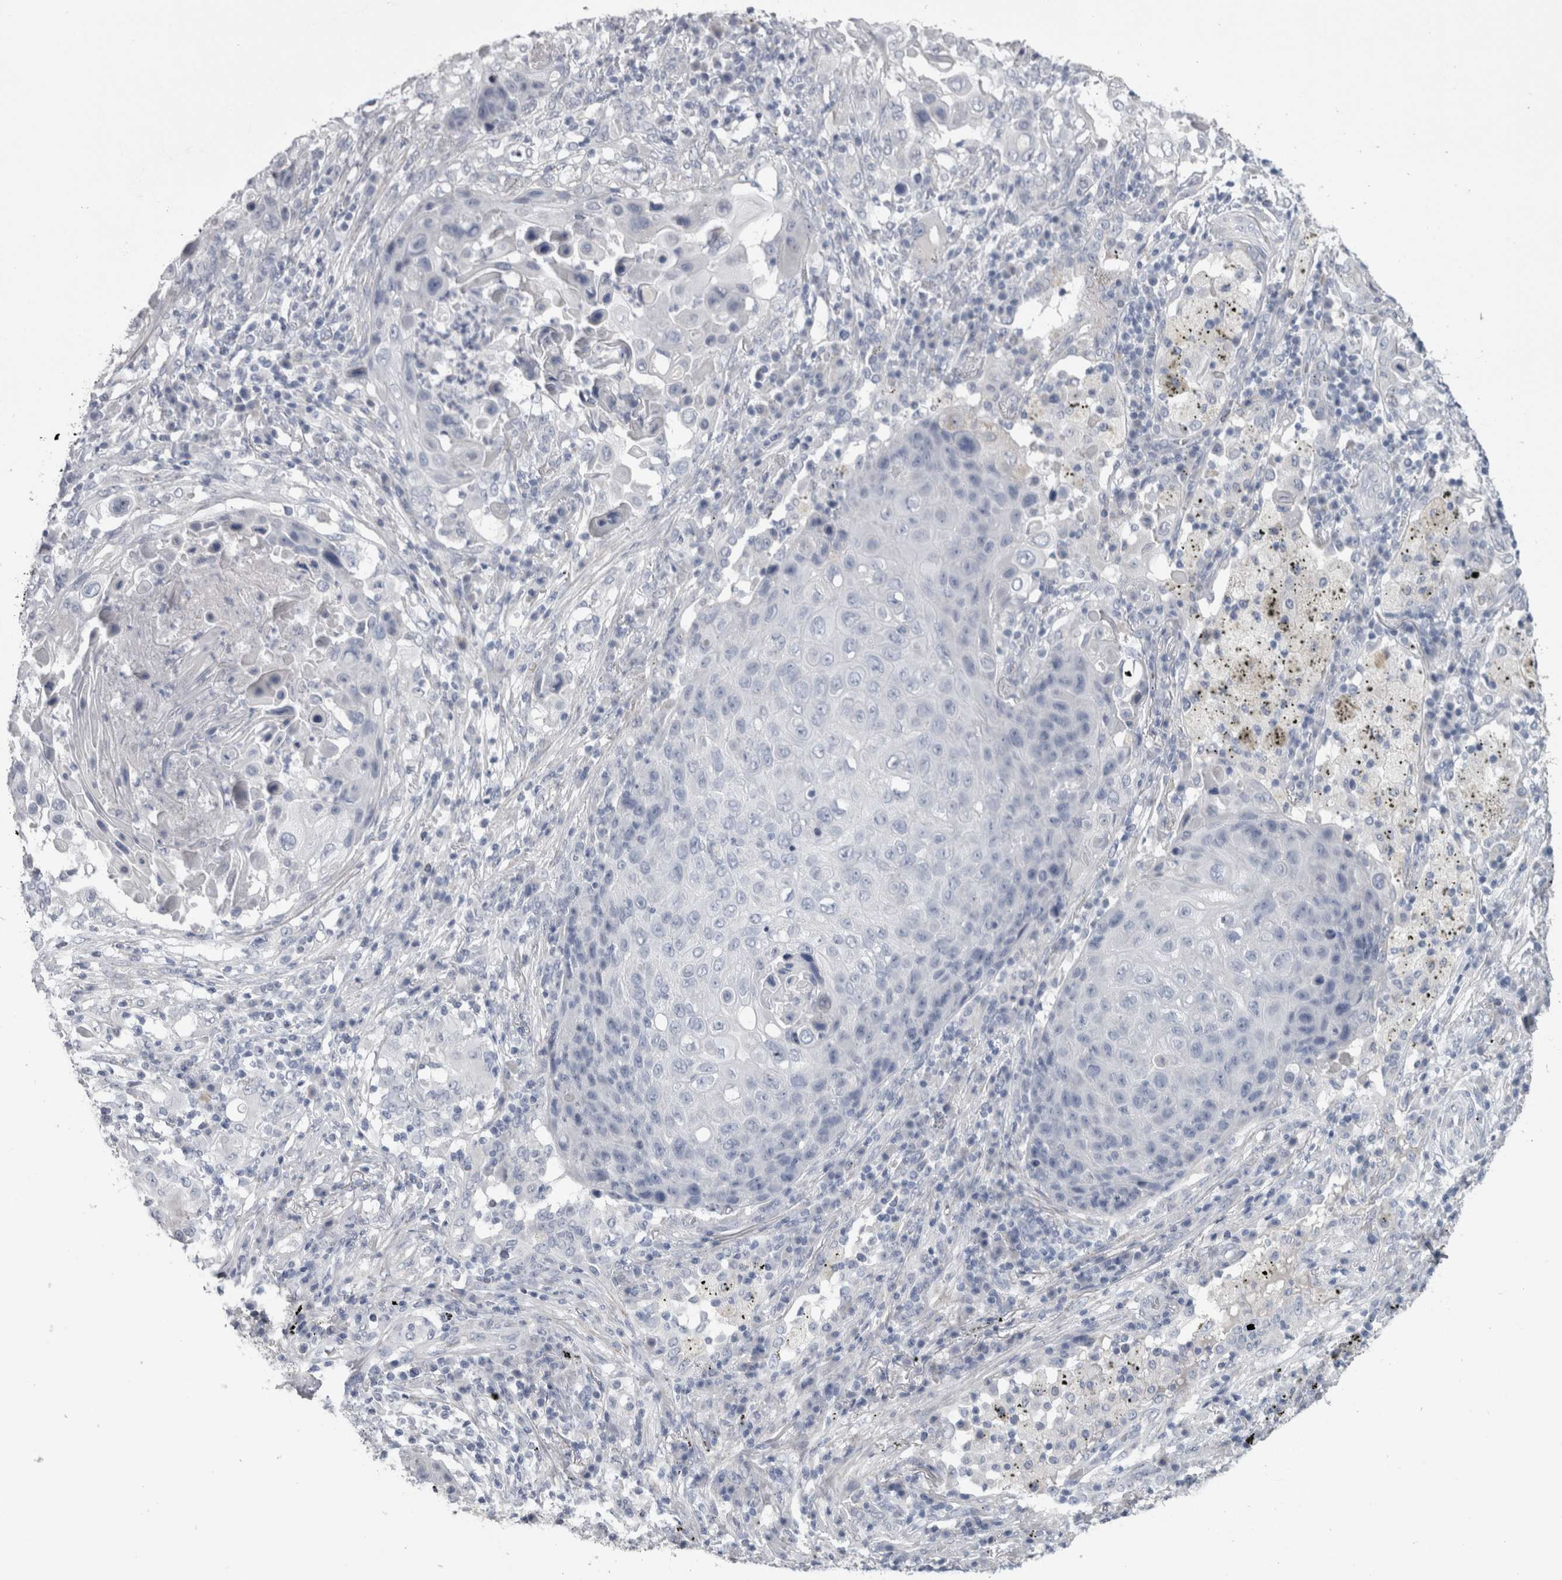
{"staining": {"intensity": "negative", "quantity": "none", "location": "none"}, "tissue": "lung cancer", "cell_type": "Tumor cells", "image_type": "cancer", "snomed": [{"axis": "morphology", "description": "Squamous cell carcinoma, NOS"}, {"axis": "topography", "description": "Lung"}], "caption": "DAB (3,3'-diaminobenzidine) immunohistochemical staining of human lung cancer demonstrates no significant expression in tumor cells.", "gene": "MSMB", "patient": {"sex": "female", "age": 63}}